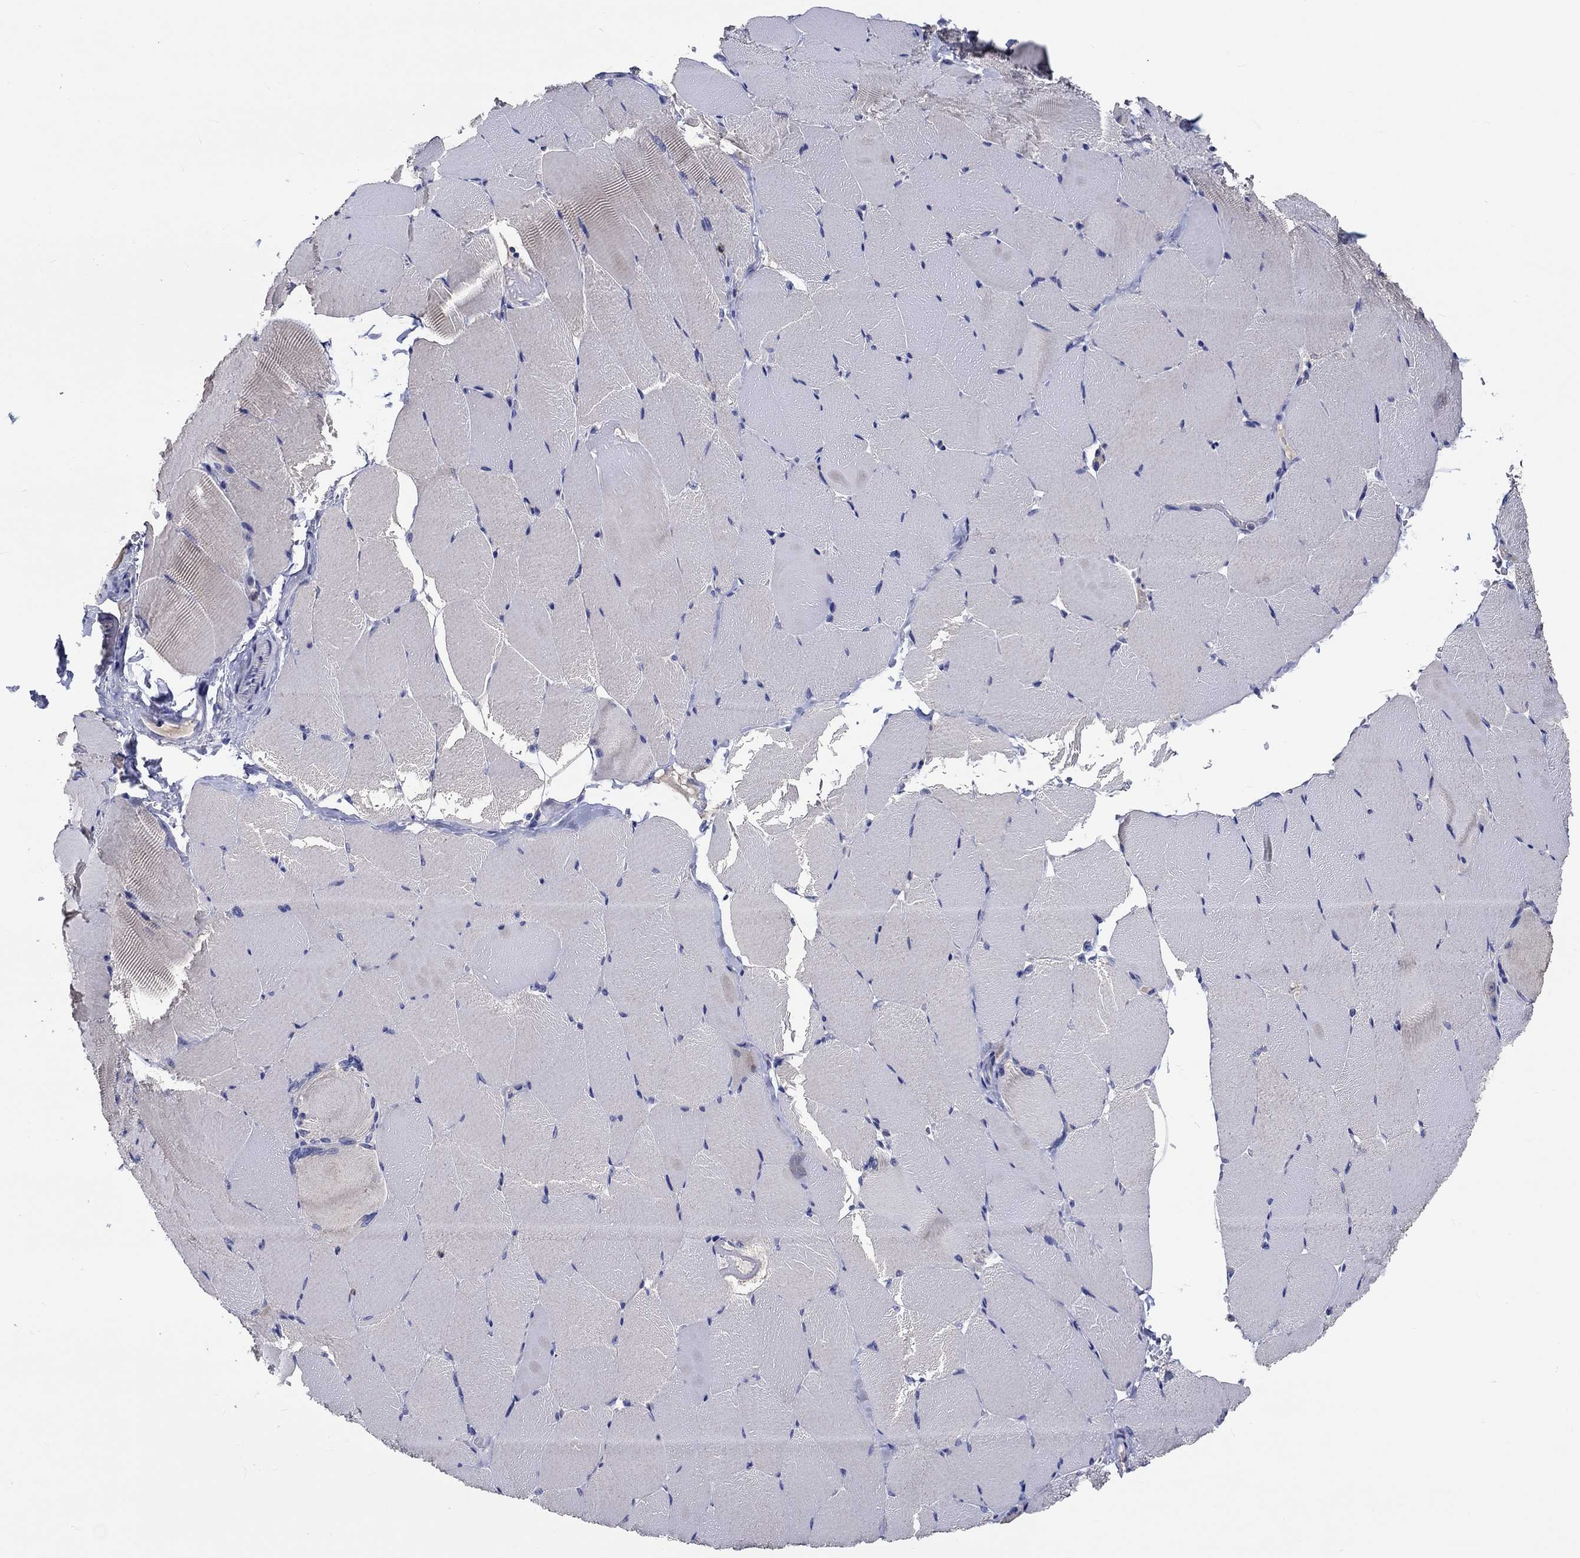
{"staining": {"intensity": "negative", "quantity": "none", "location": "none"}, "tissue": "skeletal muscle", "cell_type": "Myocytes", "image_type": "normal", "snomed": [{"axis": "morphology", "description": "Normal tissue, NOS"}, {"axis": "topography", "description": "Skeletal muscle"}], "caption": "Skeletal muscle was stained to show a protein in brown. There is no significant positivity in myocytes. (Stains: DAB (3,3'-diaminobenzidine) immunohistochemistry with hematoxylin counter stain, Microscopy: brightfield microscopy at high magnification).", "gene": "CHIT1", "patient": {"sex": "female", "age": 37}}